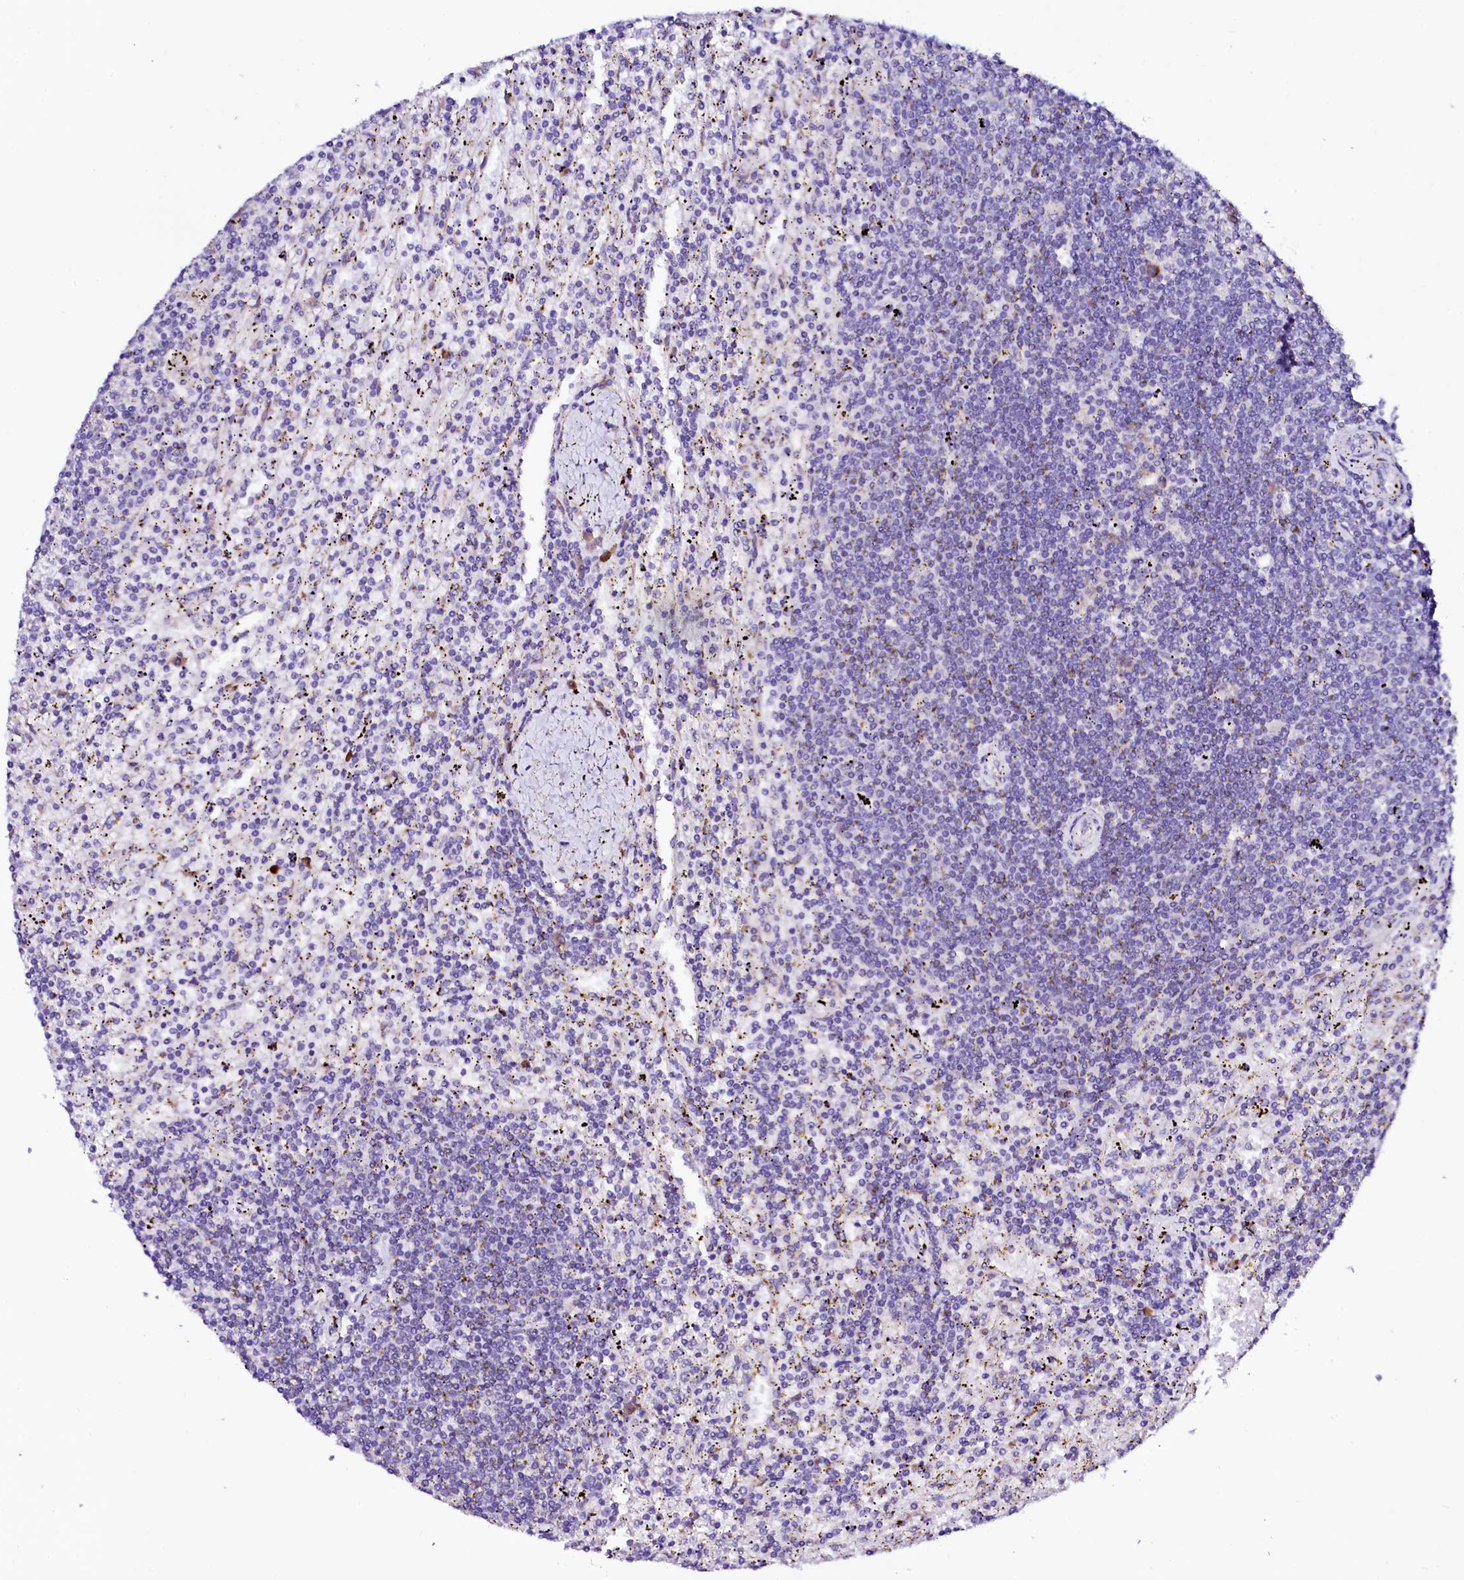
{"staining": {"intensity": "negative", "quantity": "none", "location": "none"}, "tissue": "lymphoma", "cell_type": "Tumor cells", "image_type": "cancer", "snomed": [{"axis": "morphology", "description": "Malignant lymphoma, non-Hodgkin's type, Low grade"}, {"axis": "topography", "description": "Spleen"}], "caption": "Protein analysis of lymphoma demonstrates no significant expression in tumor cells.", "gene": "BTBD16", "patient": {"sex": "male", "age": 76}}